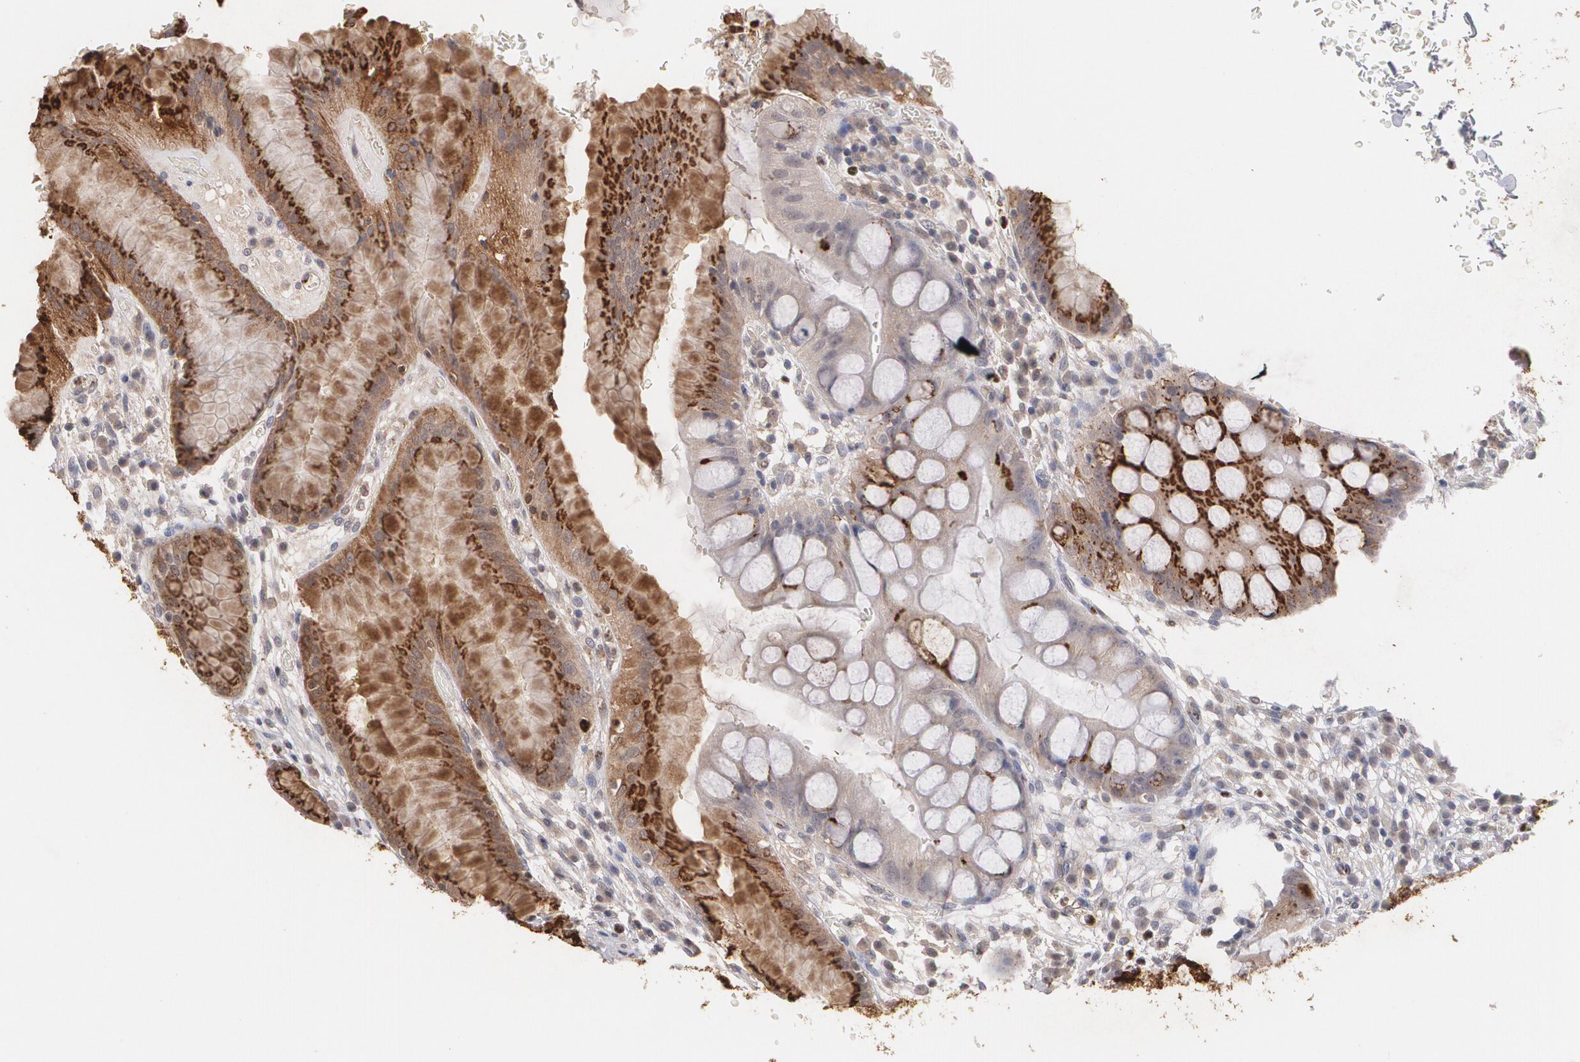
{"staining": {"intensity": "strong", "quantity": "<25%", "location": "cytoplasmic/membranous"}, "tissue": "stomach", "cell_type": "Glandular cells", "image_type": "normal", "snomed": [{"axis": "morphology", "description": "Normal tissue, NOS"}, {"axis": "morphology", "description": "Inflammation, NOS"}, {"axis": "topography", "description": "Stomach, lower"}], "caption": "Strong cytoplasmic/membranous expression for a protein is appreciated in approximately <25% of glandular cells of unremarkable stomach using IHC.", "gene": "HTT", "patient": {"sex": "male", "age": 59}}